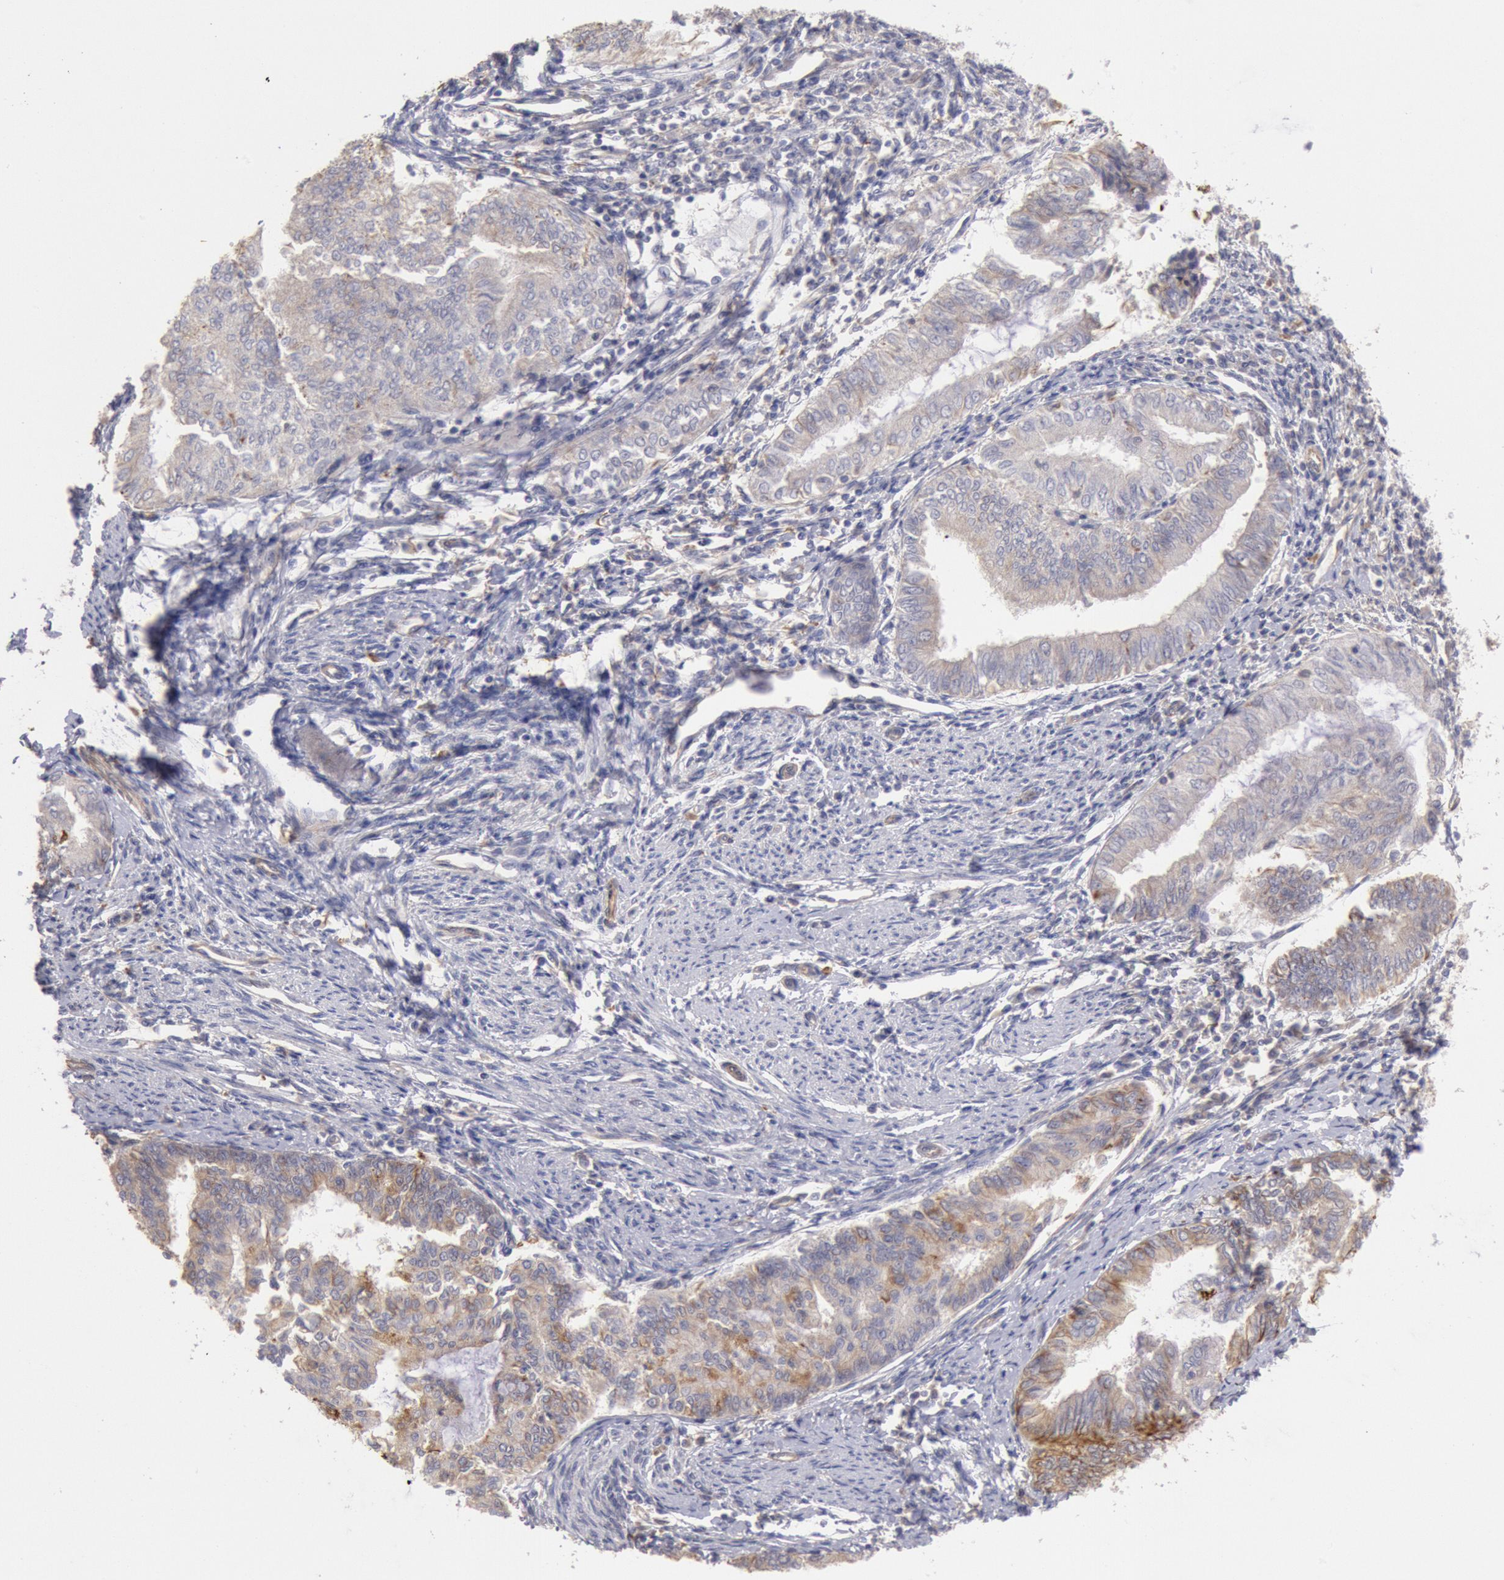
{"staining": {"intensity": "weak", "quantity": "25%-75%", "location": "cytoplasmic/membranous"}, "tissue": "endometrial cancer", "cell_type": "Tumor cells", "image_type": "cancer", "snomed": [{"axis": "morphology", "description": "Adenocarcinoma, NOS"}, {"axis": "topography", "description": "Endometrium"}], "caption": "Human endometrial adenocarcinoma stained with a protein marker reveals weak staining in tumor cells.", "gene": "RNF139", "patient": {"sex": "female", "age": 66}}